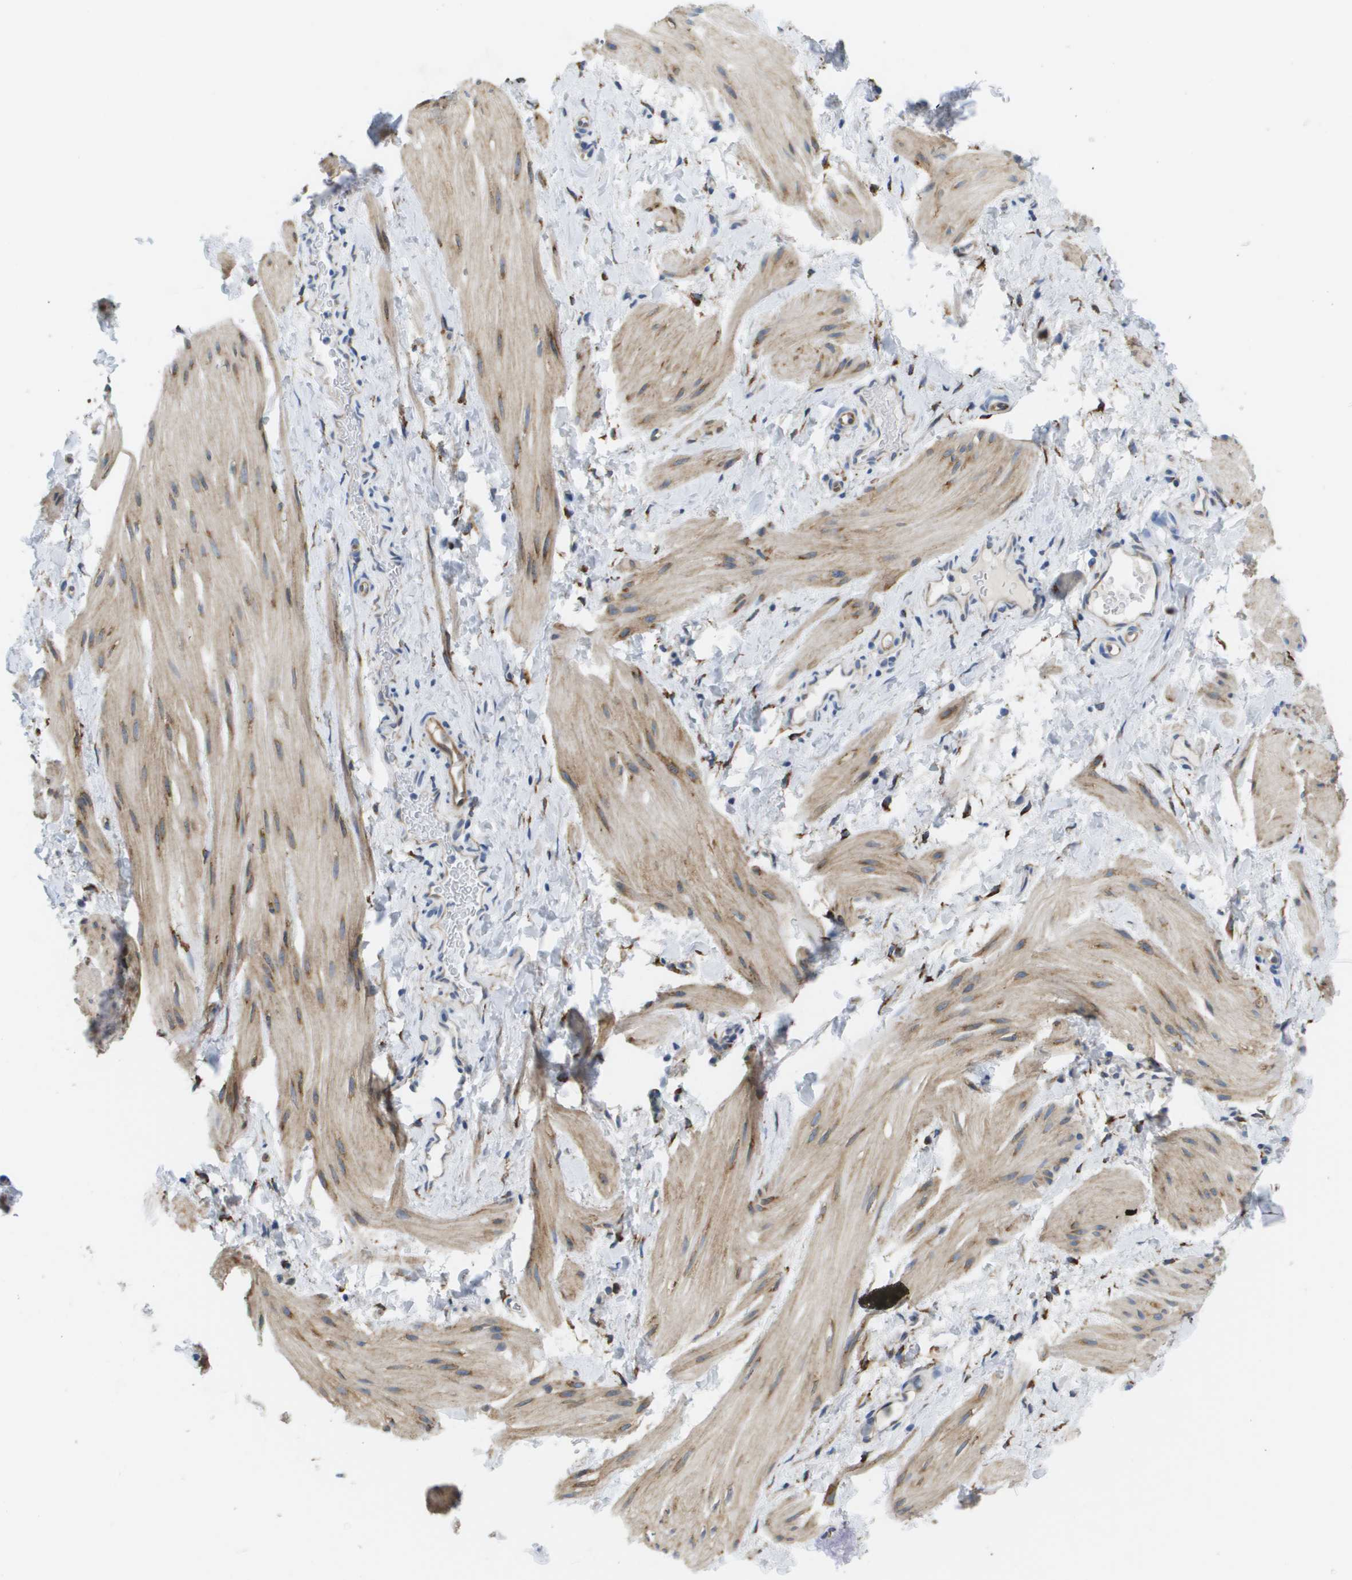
{"staining": {"intensity": "moderate", "quantity": ">75%", "location": "cytoplasmic/membranous"}, "tissue": "smooth muscle", "cell_type": "Smooth muscle cells", "image_type": "normal", "snomed": [{"axis": "morphology", "description": "Normal tissue, NOS"}, {"axis": "topography", "description": "Smooth muscle"}], "caption": "Immunohistochemical staining of benign smooth muscle displays medium levels of moderate cytoplasmic/membranous staining in approximately >75% of smooth muscle cells.", "gene": "ST3GAL2", "patient": {"sex": "male", "age": 16}}